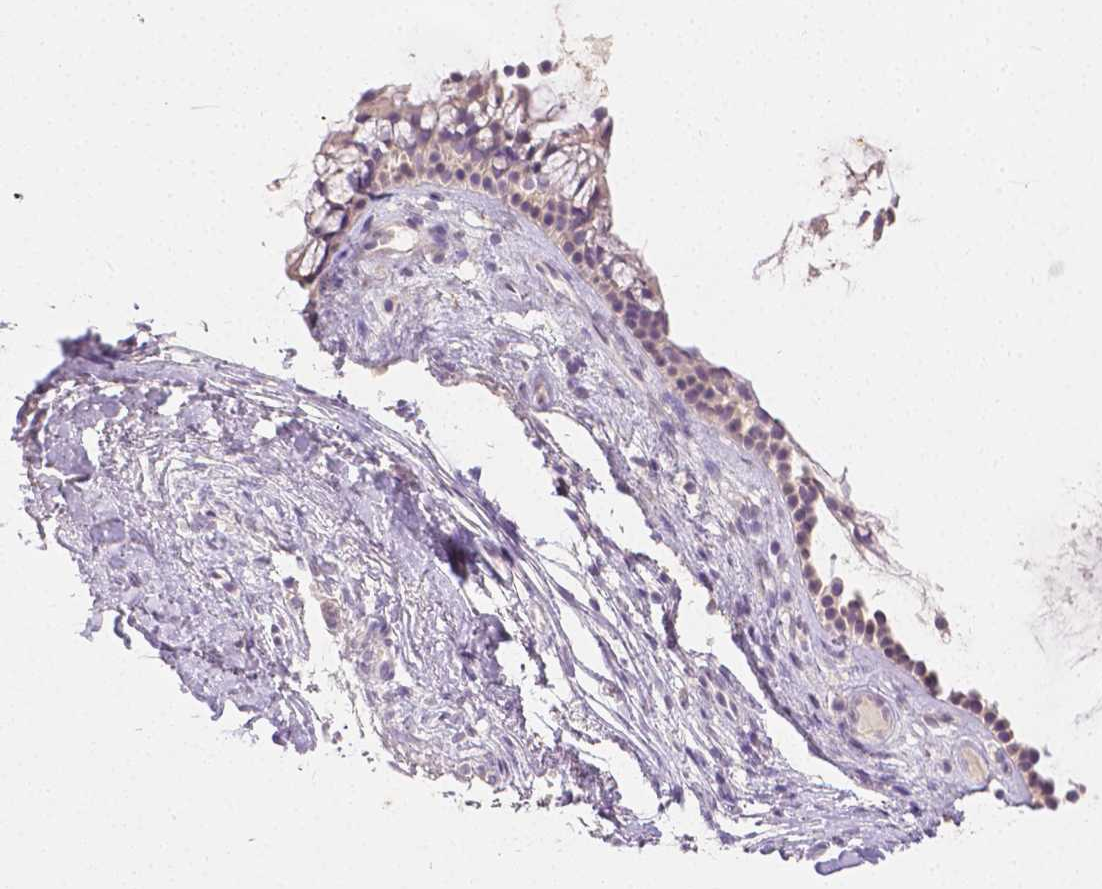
{"staining": {"intensity": "weak", "quantity": "<25%", "location": "cytoplasmic/membranous"}, "tissue": "nasopharynx", "cell_type": "Respiratory epithelial cells", "image_type": "normal", "snomed": [{"axis": "morphology", "description": "Normal tissue, NOS"}, {"axis": "topography", "description": "Nasopharynx"}], "caption": "Respiratory epithelial cells are negative for protein expression in unremarkable human nasopharynx. (DAB immunohistochemistry (IHC) with hematoxylin counter stain).", "gene": "TGM1", "patient": {"sex": "female", "age": 75}}